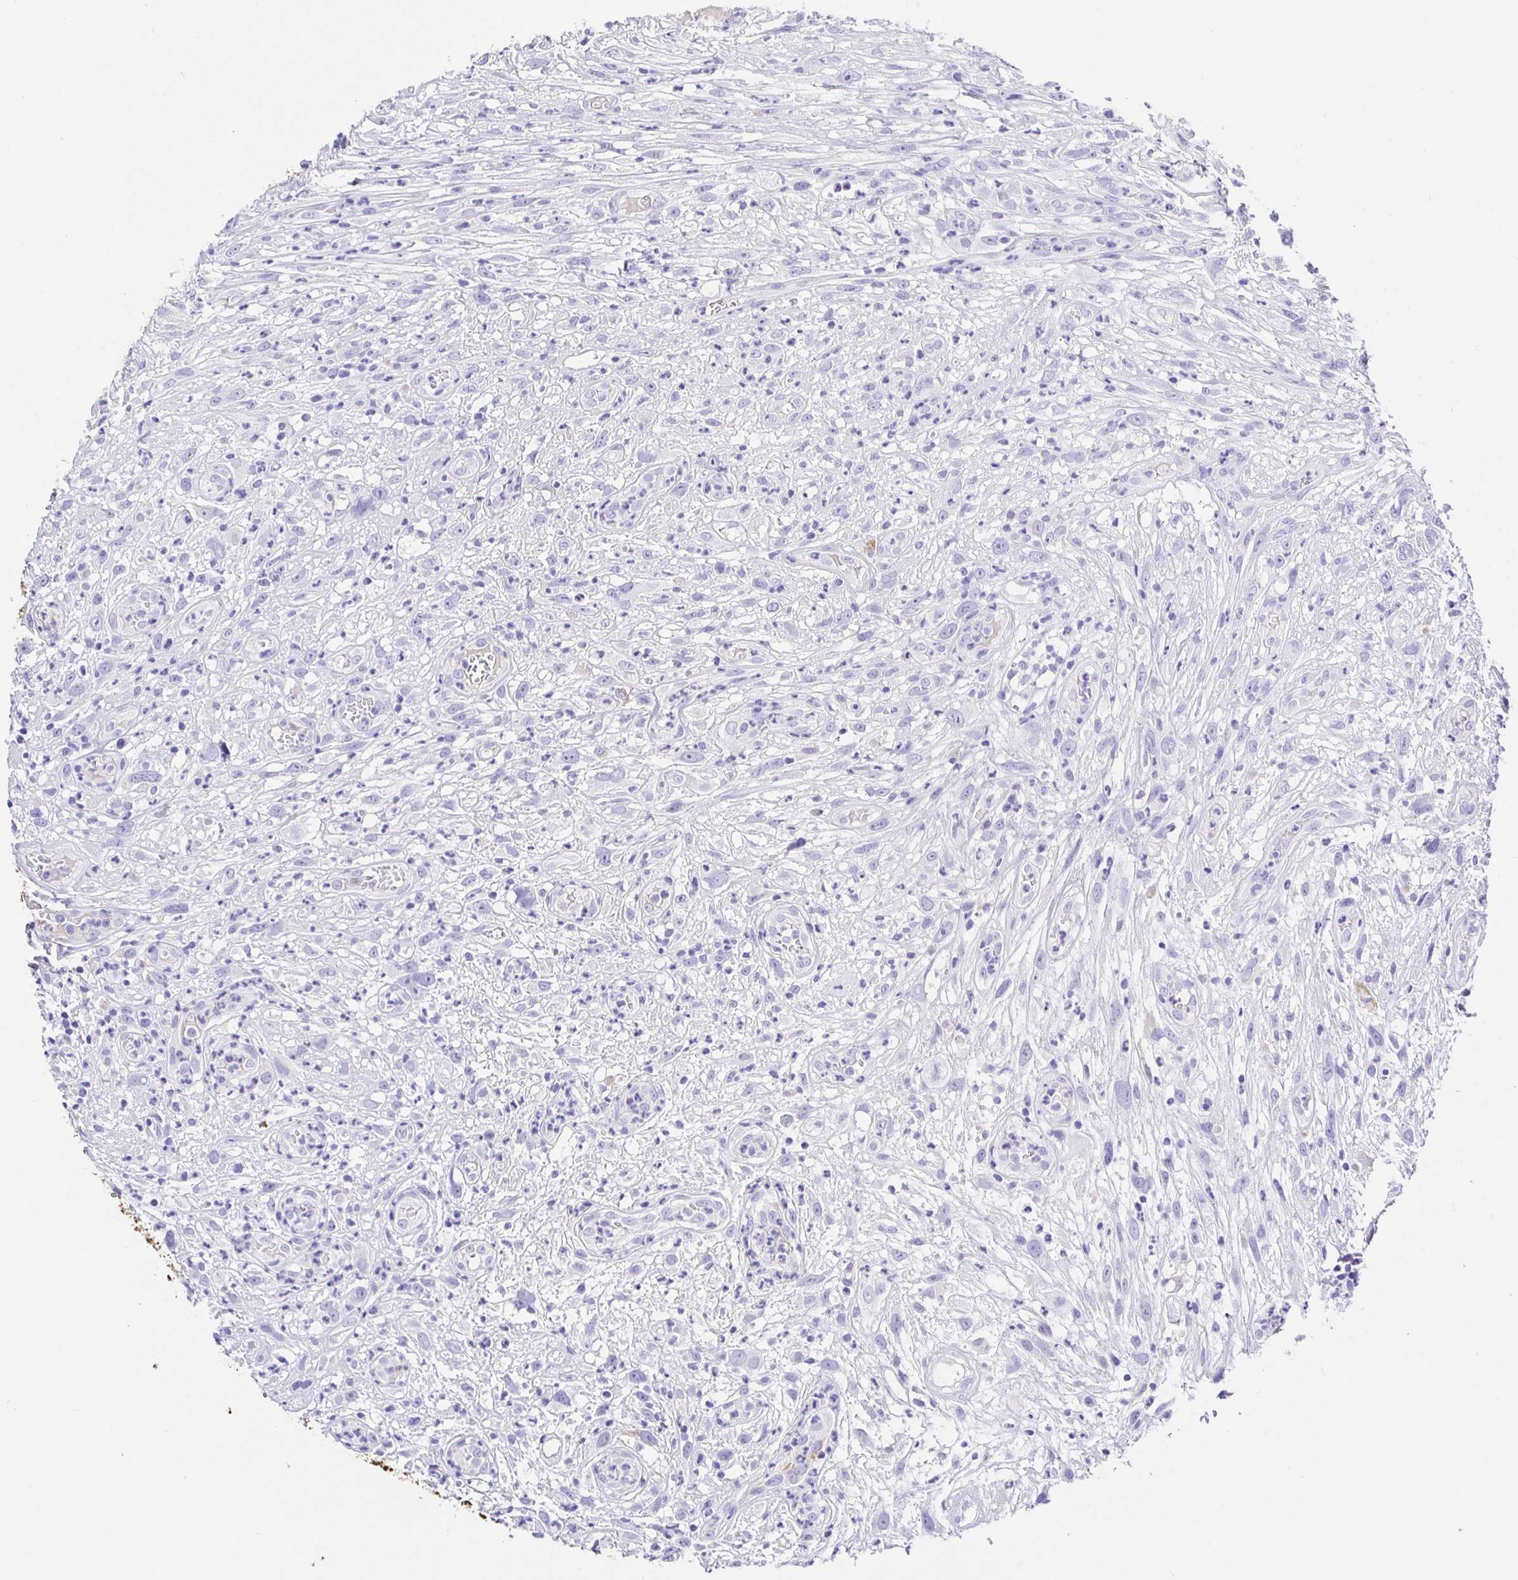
{"staining": {"intensity": "negative", "quantity": "none", "location": "none"}, "tissue": "head and neck cancer", "cell_type": "Tumor cells", "image_type": "cancer", "snomed": [{"axis": "morphology", "description": "Squamous cell carcinoma, NOS"}, {"axis": "topography", "description": "Head-Neck"}], "caption": "This is a micrograph of IHC staining of squamous cell carcinoma (head and neck), which shows no positivity in tumor cells.", "gene": "MAOA", "patient": {"sex": "male", "age": 65}}